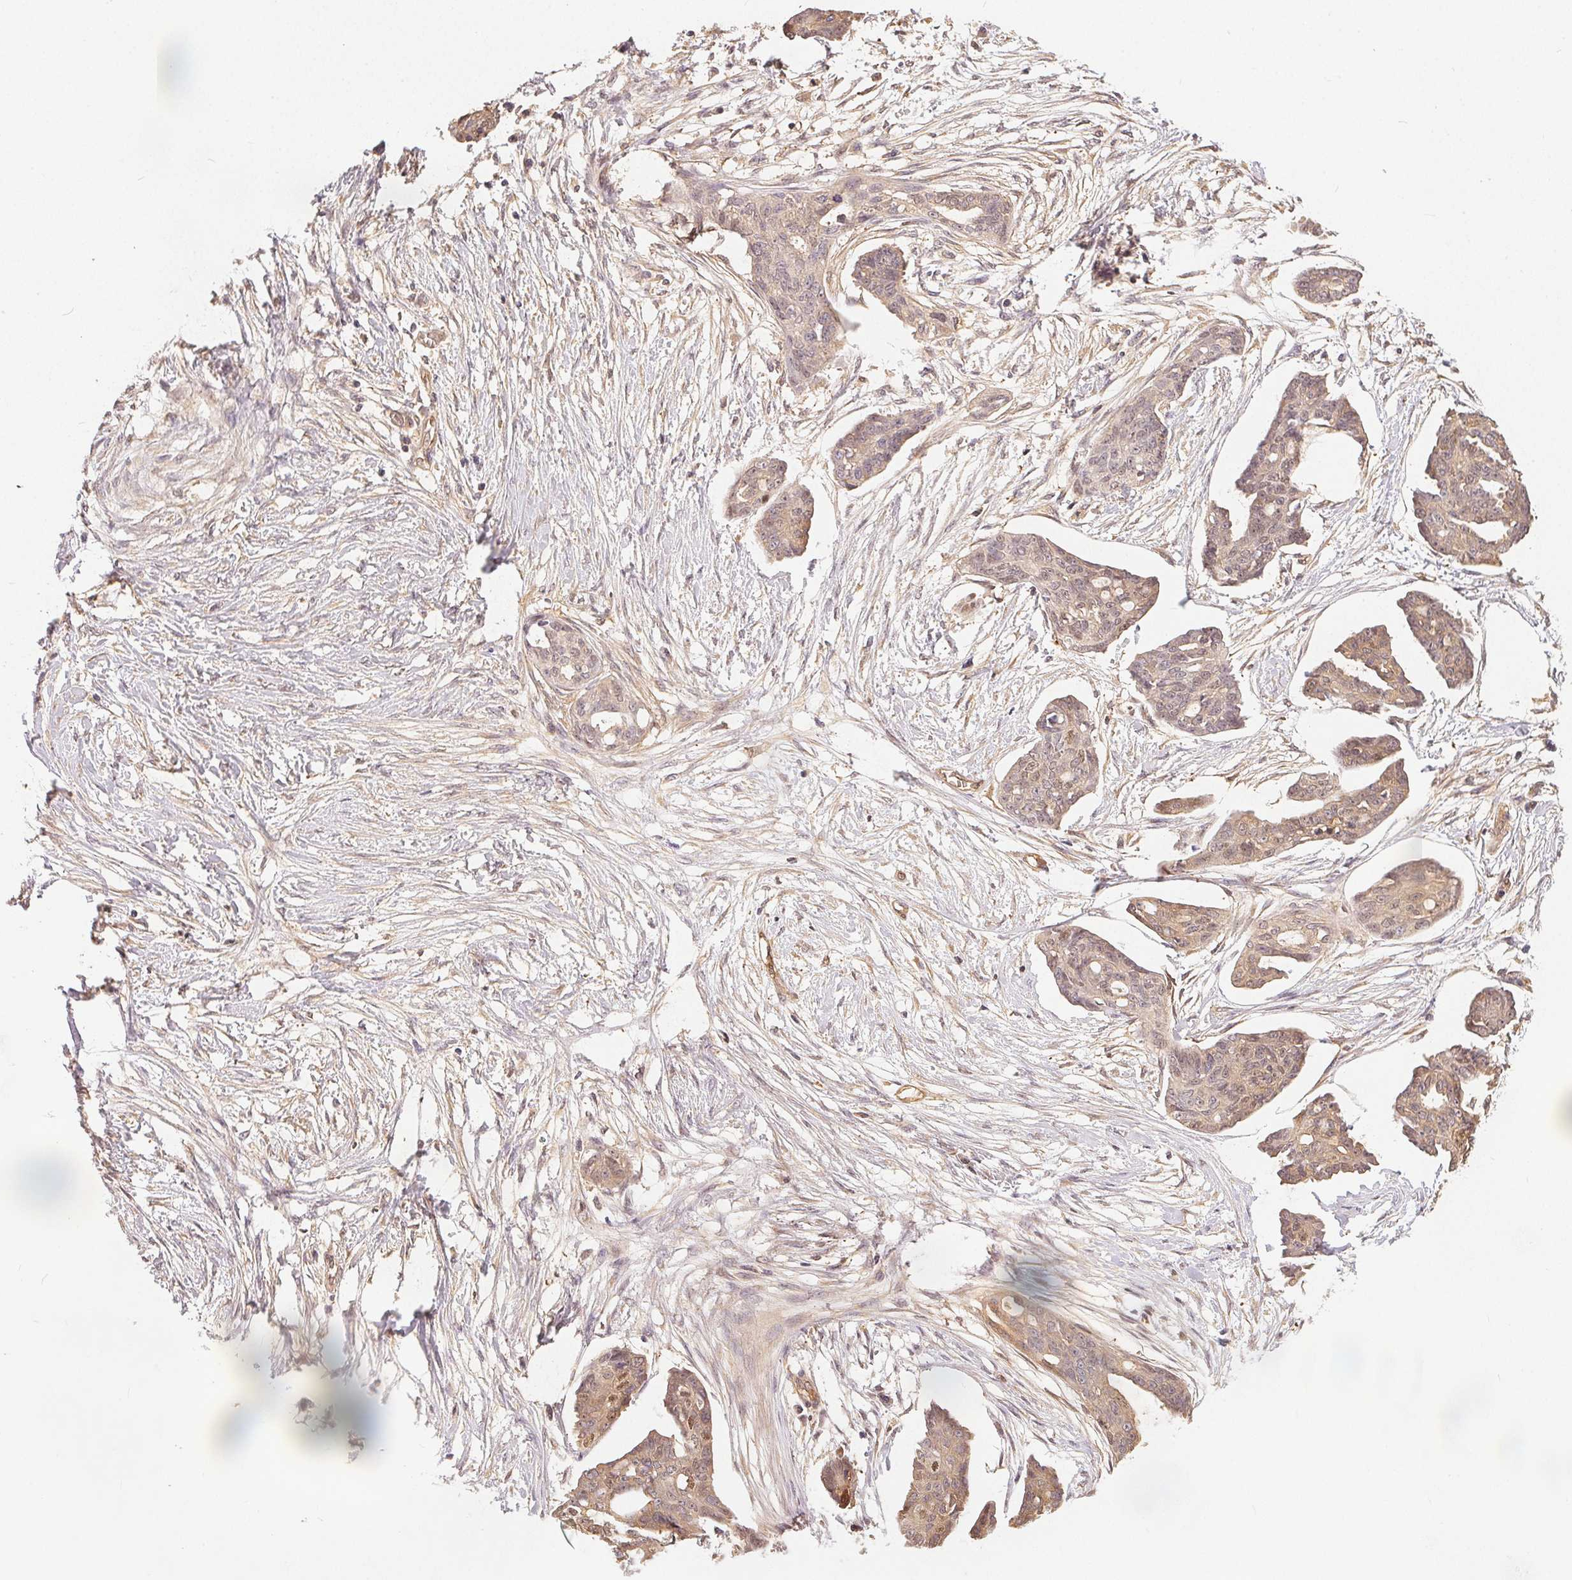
{"staining": {"intensity": "weak", "quantity": ">75%", "location": "cytoplasmic/membranous,nuclear"}, "tissue": "ovarian cancer", "cell_type": "Tumor cells", "image_type": "cancer", "snomed": [{"axis": "morphology", "description": "Cystadenocarcinoma, serous, NOS"}, {"axis": "topography", "description": "Ovary"}], "caption": "High-magnification brightfield microscopy of ovarian serous cystadenocarcinoma stained with DAB (brown) and counterstained with hematoxylin (blue). tumor cells exhibit weak cytoplasmic/membranous and nuclear positivity is present in about>75% of cells.", "gene": "BLMH", "patient": {"sex": "female", "age": 71}}